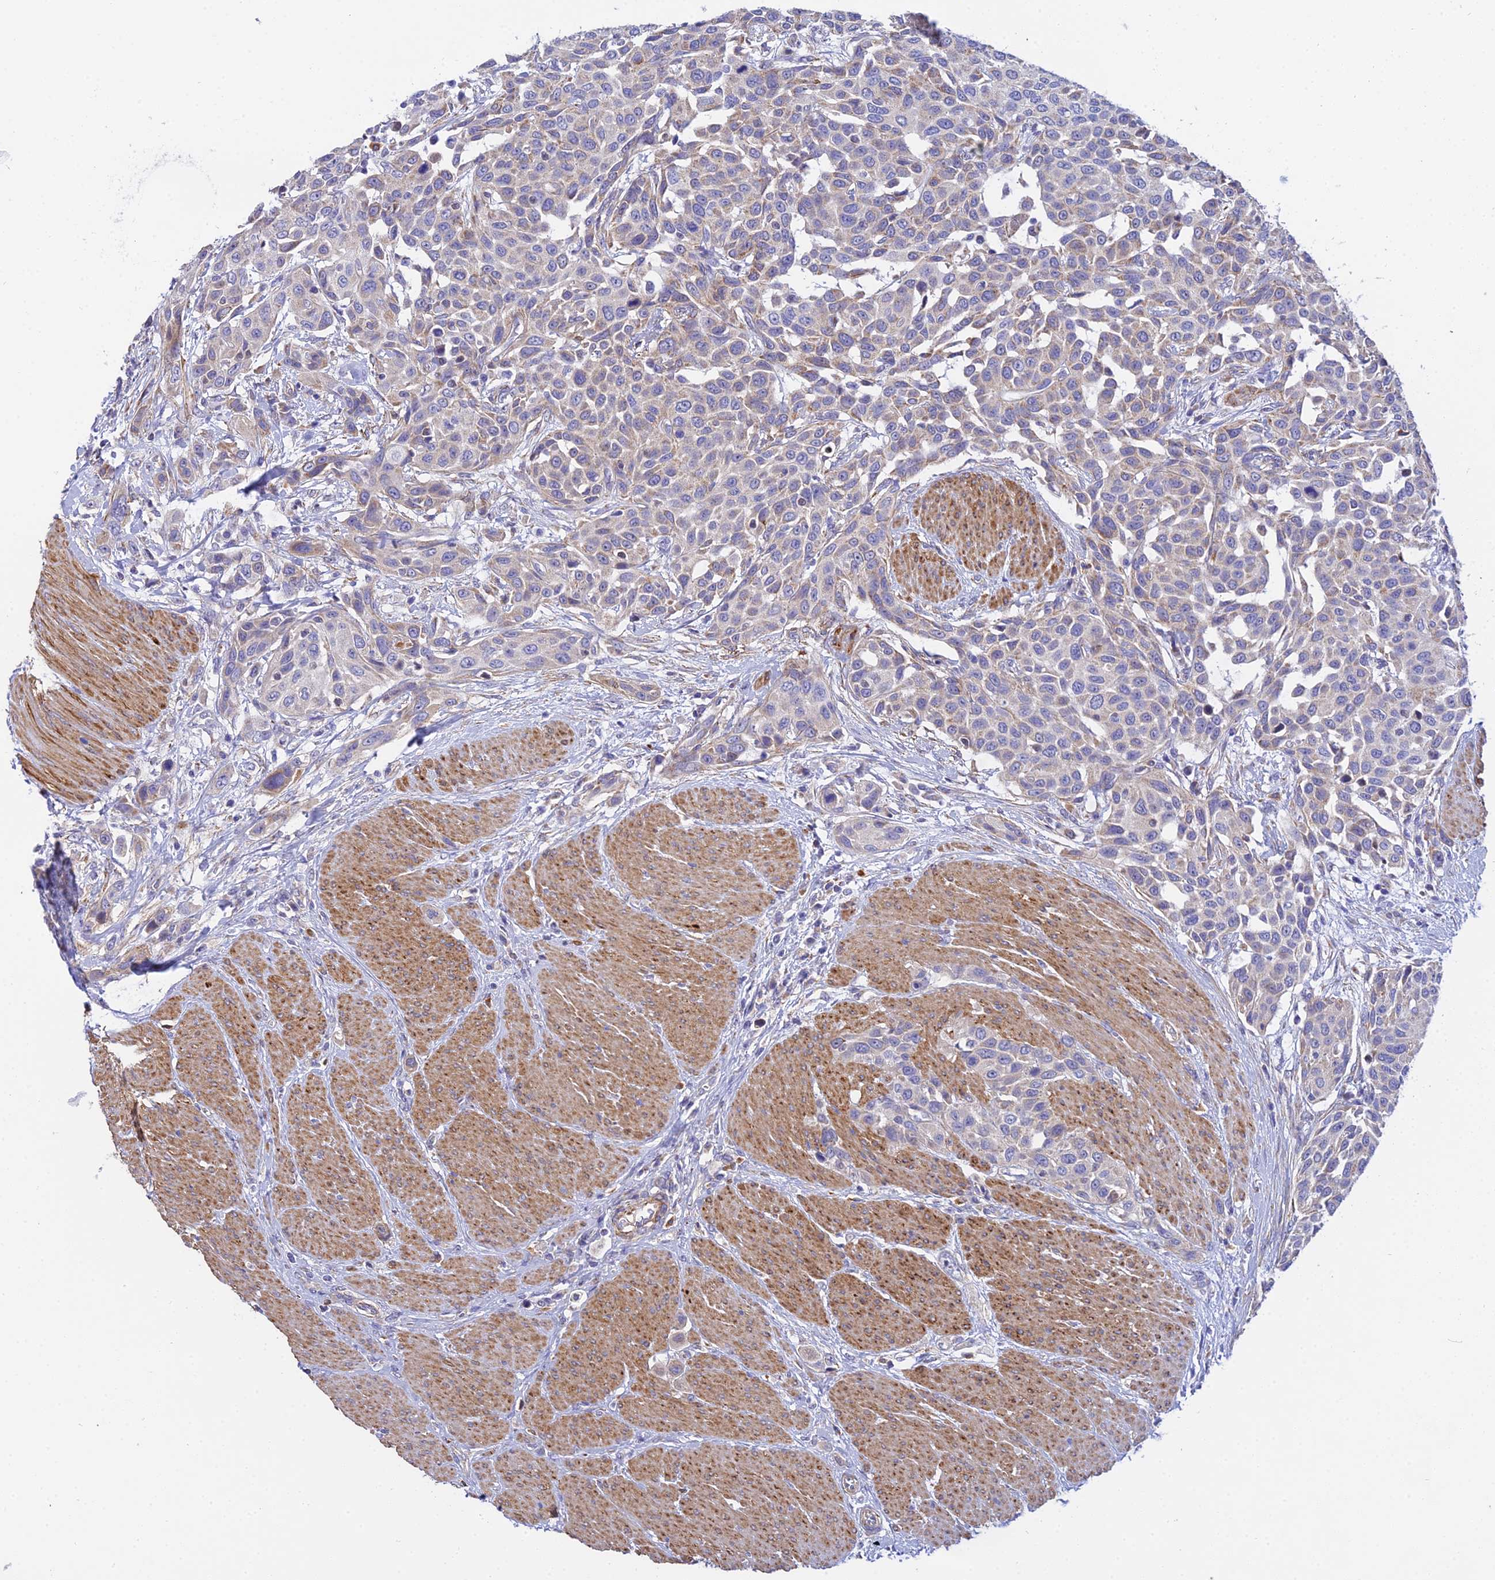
{"staining": {"intensity": "weak", "quantity": "25%-75%", "location": "cytoplasmic/membranous"}, "tissue": "urothelial cancer", "cell_type": "Tumor cells", "image_type": "cancer", "snomed": [{"axis": "morphology", "description": "Urothelial carcinoma, High grade"}, {"axis": "topography", "description": "Urinary bladder"}], "caption": "Weak cytoplasmic/membranous positivity for a protein is present in approximately 25%-75% of tumor cells of urothelial cancer using IHC.", "gene": "ACOT2", "patient": {"sex": "male", "age": 50}}